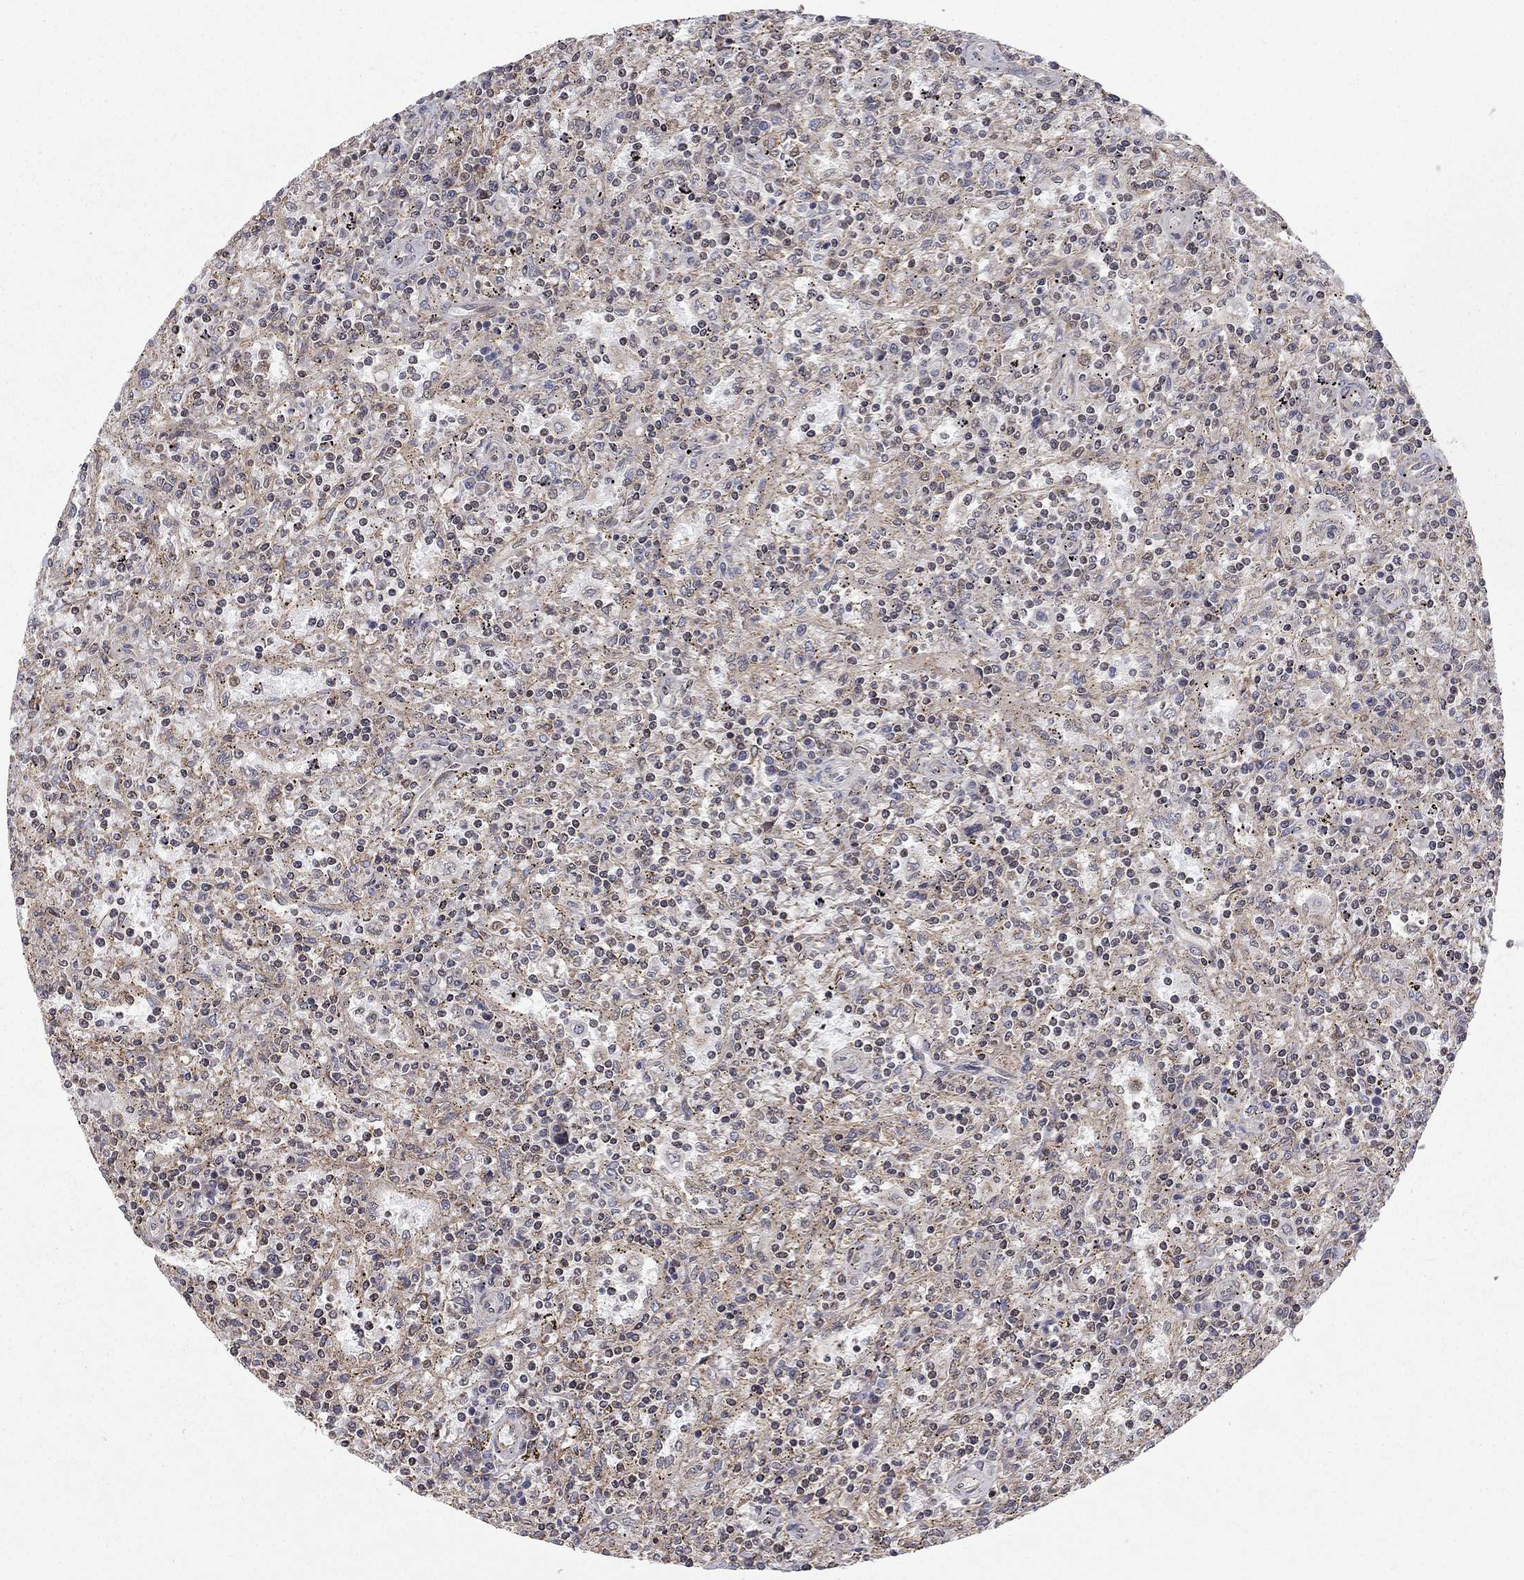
{"staining": {"intensity": "negative", "quantity": "none", "location": "none"}, "tissue": "lymphoma", "cell_type": "Tumor cells", "image_type": "cancer", "snomed": [{"axis": "morphology", "description": "Malignant lymphoma, non-Hodgkin's type, Low grade"}, {"axis": "topography", "description": "Spleen"}], "caption": "An immunohistochemistry photomicrograph of low-grade malignant lymphoma, non-Hodgkin's type is shown. There is no staining in tumor cells of low-grade malignant lymphoma, non-Hodgkin's type. (DAB immunohistochemistry (IHC), high magnification).", "gene": "TDP1", "patient": {"sex": "male", "age": 62}}